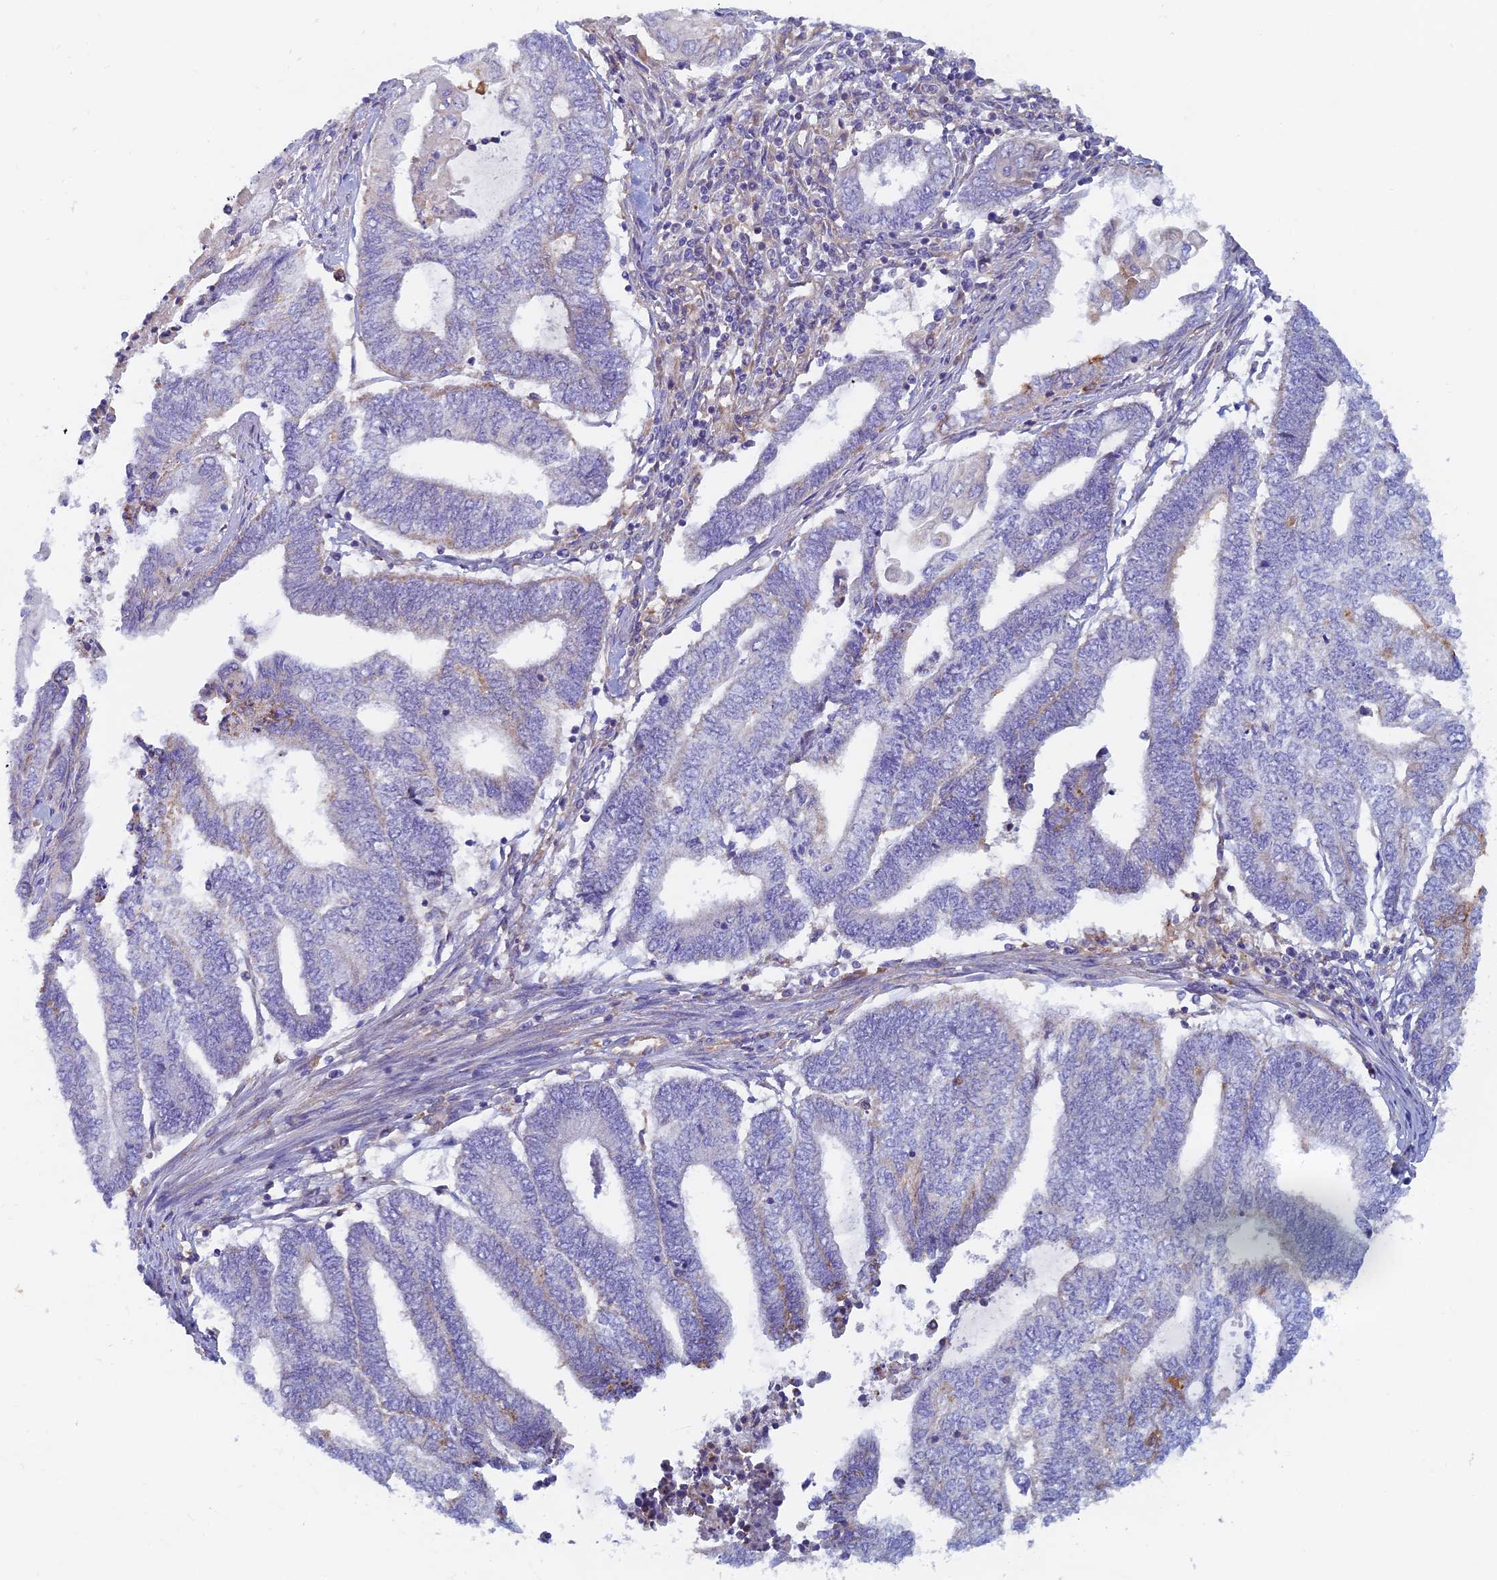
{"staining": {"intensity": "negative", "quantity": "none", "location": "none"}, "tissue": "endometrial cancer", "cell_type": "Tumor cells", "image_type": "cancer", "snomed": [{"axis": "morphology", "description": "Adenocarcinoma, NOS"}, {"axis": "topography", "description": "Uterus"}, {"axis": "topography", "description": "Endometrium"}], "caption": "An immunohistochemistry histopathology image of endometrial cancer (adenocarcinoma) is shown. There is no staining in tumor cells of endometrial cancer (adenocarcinoma).", "gene": "TMEM44", "patient": {"sex": "female", "age": 70}}